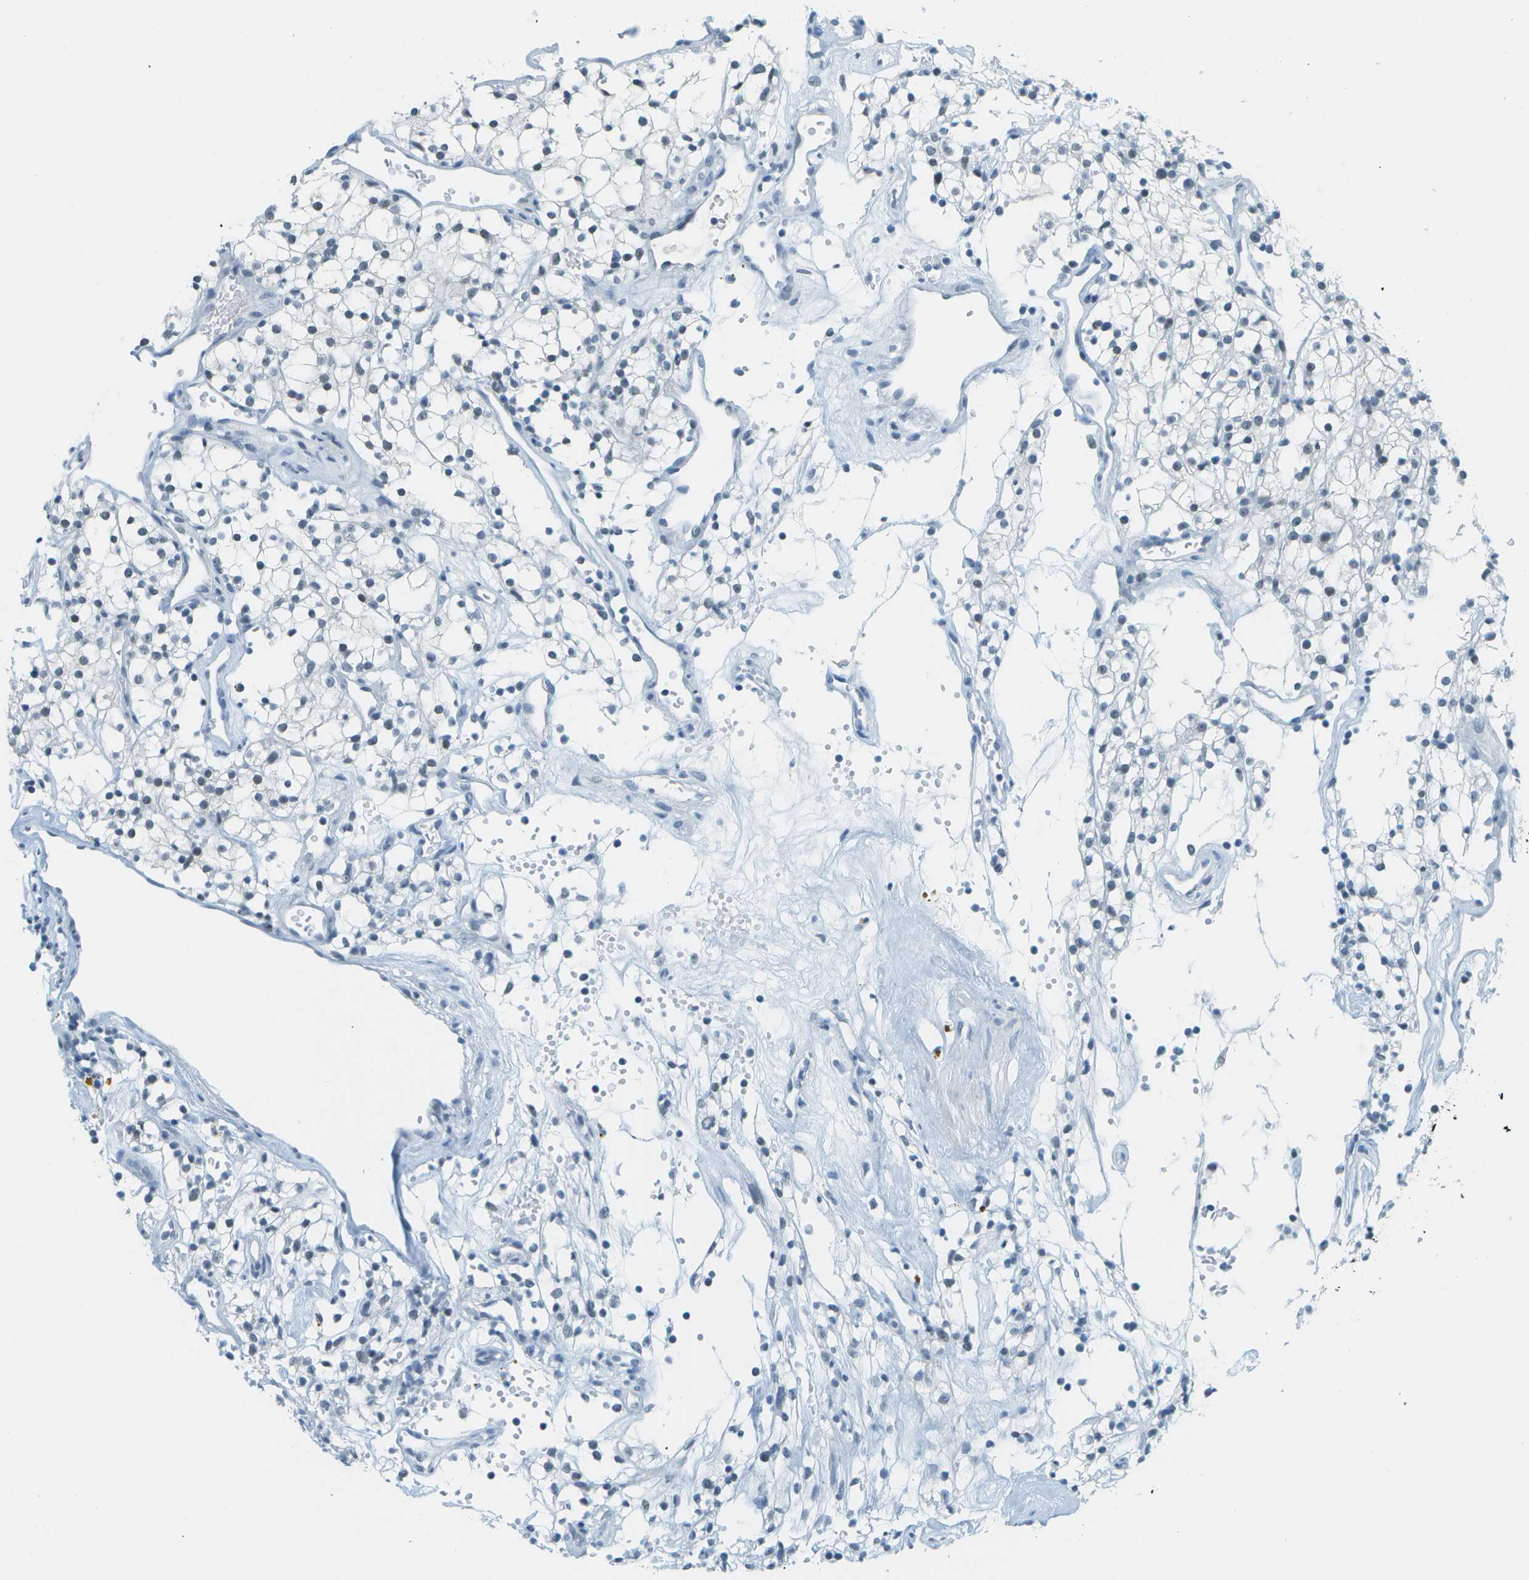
{"staining": {"intensity": "negative", "quantity": "none", "location": "none"}, "tissue": "renal cancer", "cell_type": "Tumor cells", "image_type": "cancer", "snomed": [{"axis": "morphology", "description": "Adenocarcinoma, NOS"}, {"axis": "topography", "description": "Kidney"}], "caption": "Tumor cells show no significant protein staining in renal cancer (adenocarcinoma). Brightfield microscopy of immunohistochemistry (IHC) stained with DAB (3,3'-diaminobenzidine) (brown) and hematoxylin (blue), captured at high magnification.", "gene": "NEK11", "patient": {"sex": "male", "age": 59}}